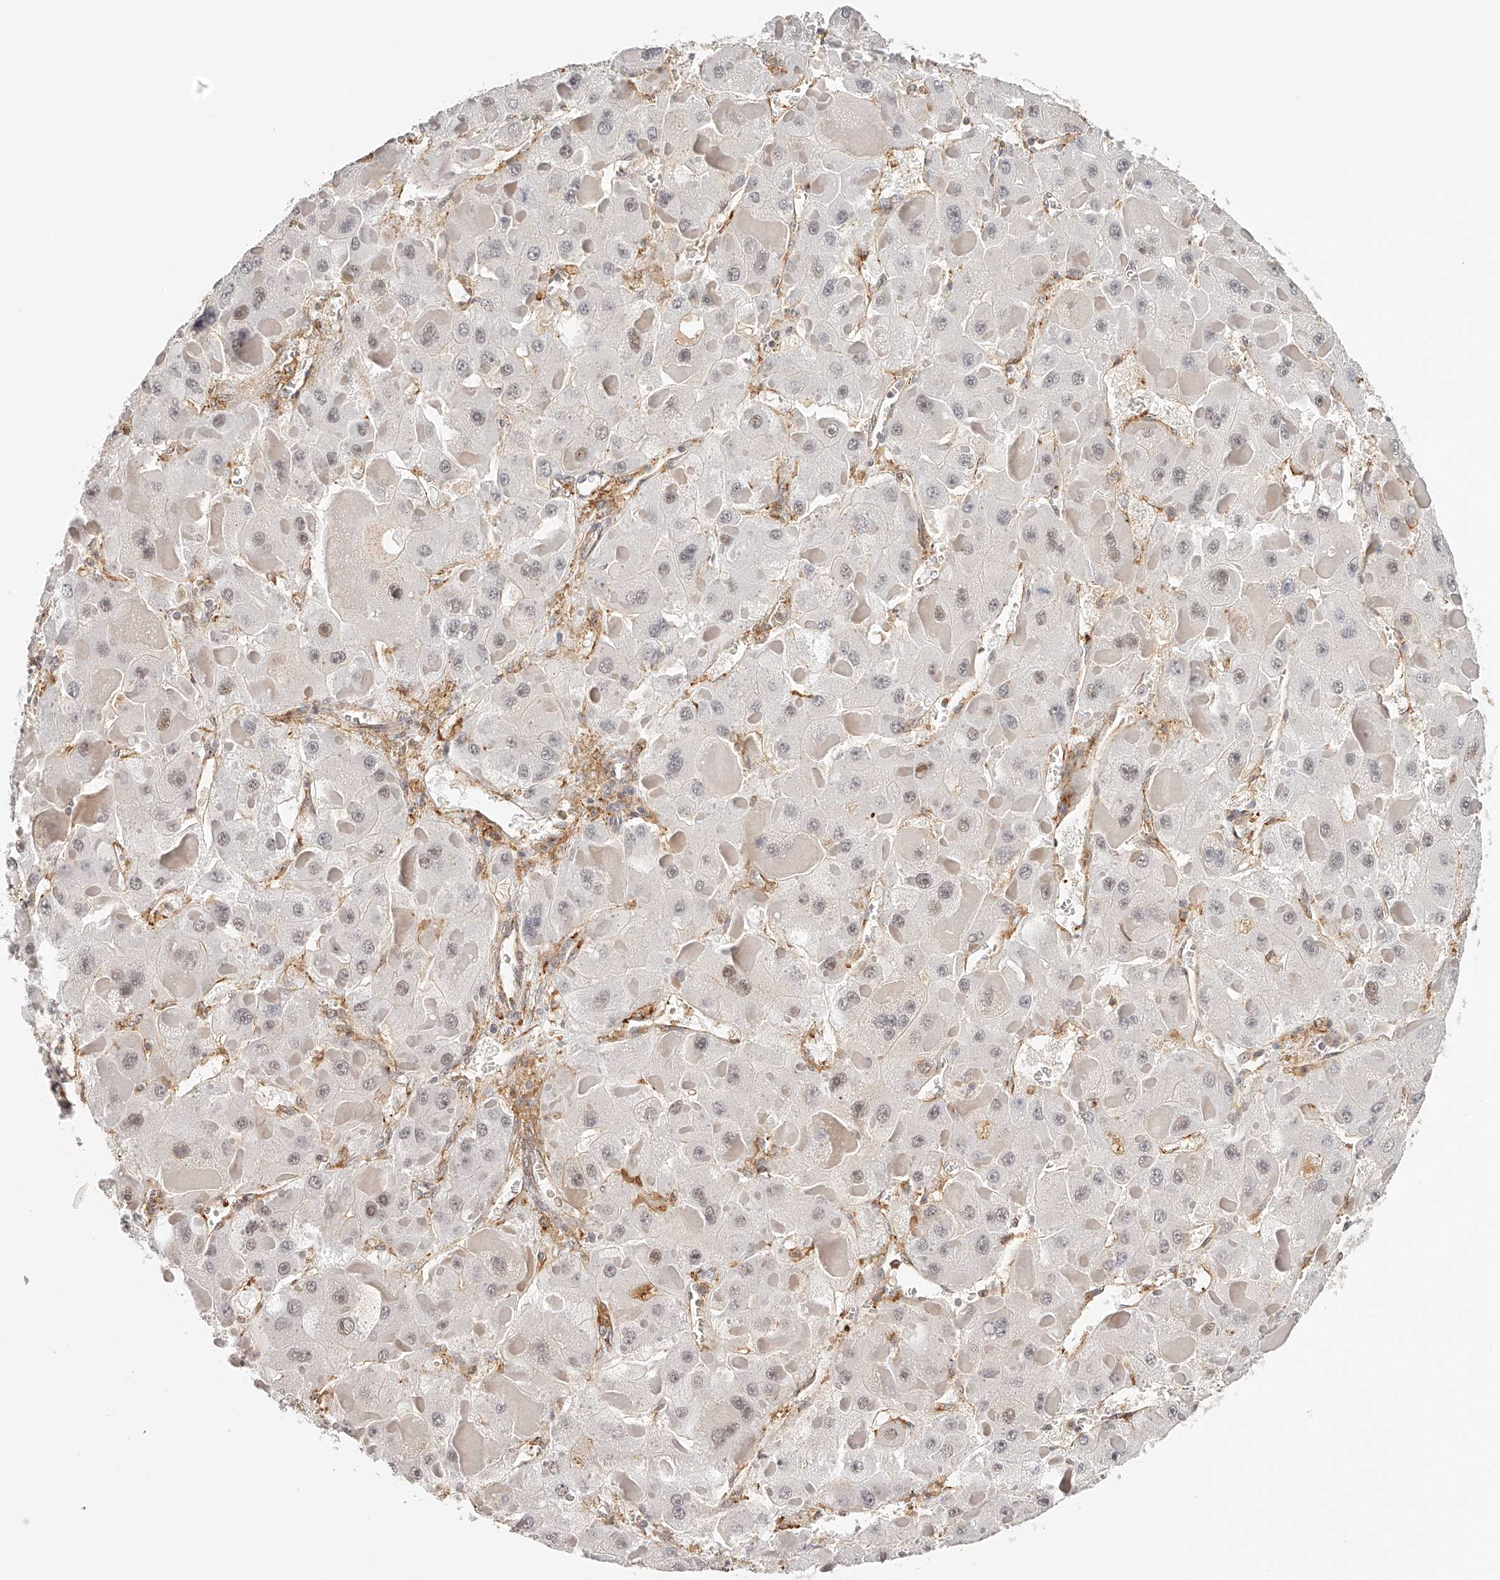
{"staining": {"intensity": "weak", "quantity": "<25%", "location": "nuclear"}, "tissue": "liver cancer", "cell_type": "Tumor cells", "image_type": "cancer", "snomed": [{"axis": "morphology", "description": "Carcinoma, Hepatocellular, NOS"}, {"axis": "topography", "description": "Liver"}], "caption": "An IHC photomicrograph of liver hepatocellular carcinoma is shown. There is no staining in tumor cells of liver hepatocellular carcinoma.", "gene": "SYNC", "patient": {"sex": "female", "age": 73}}